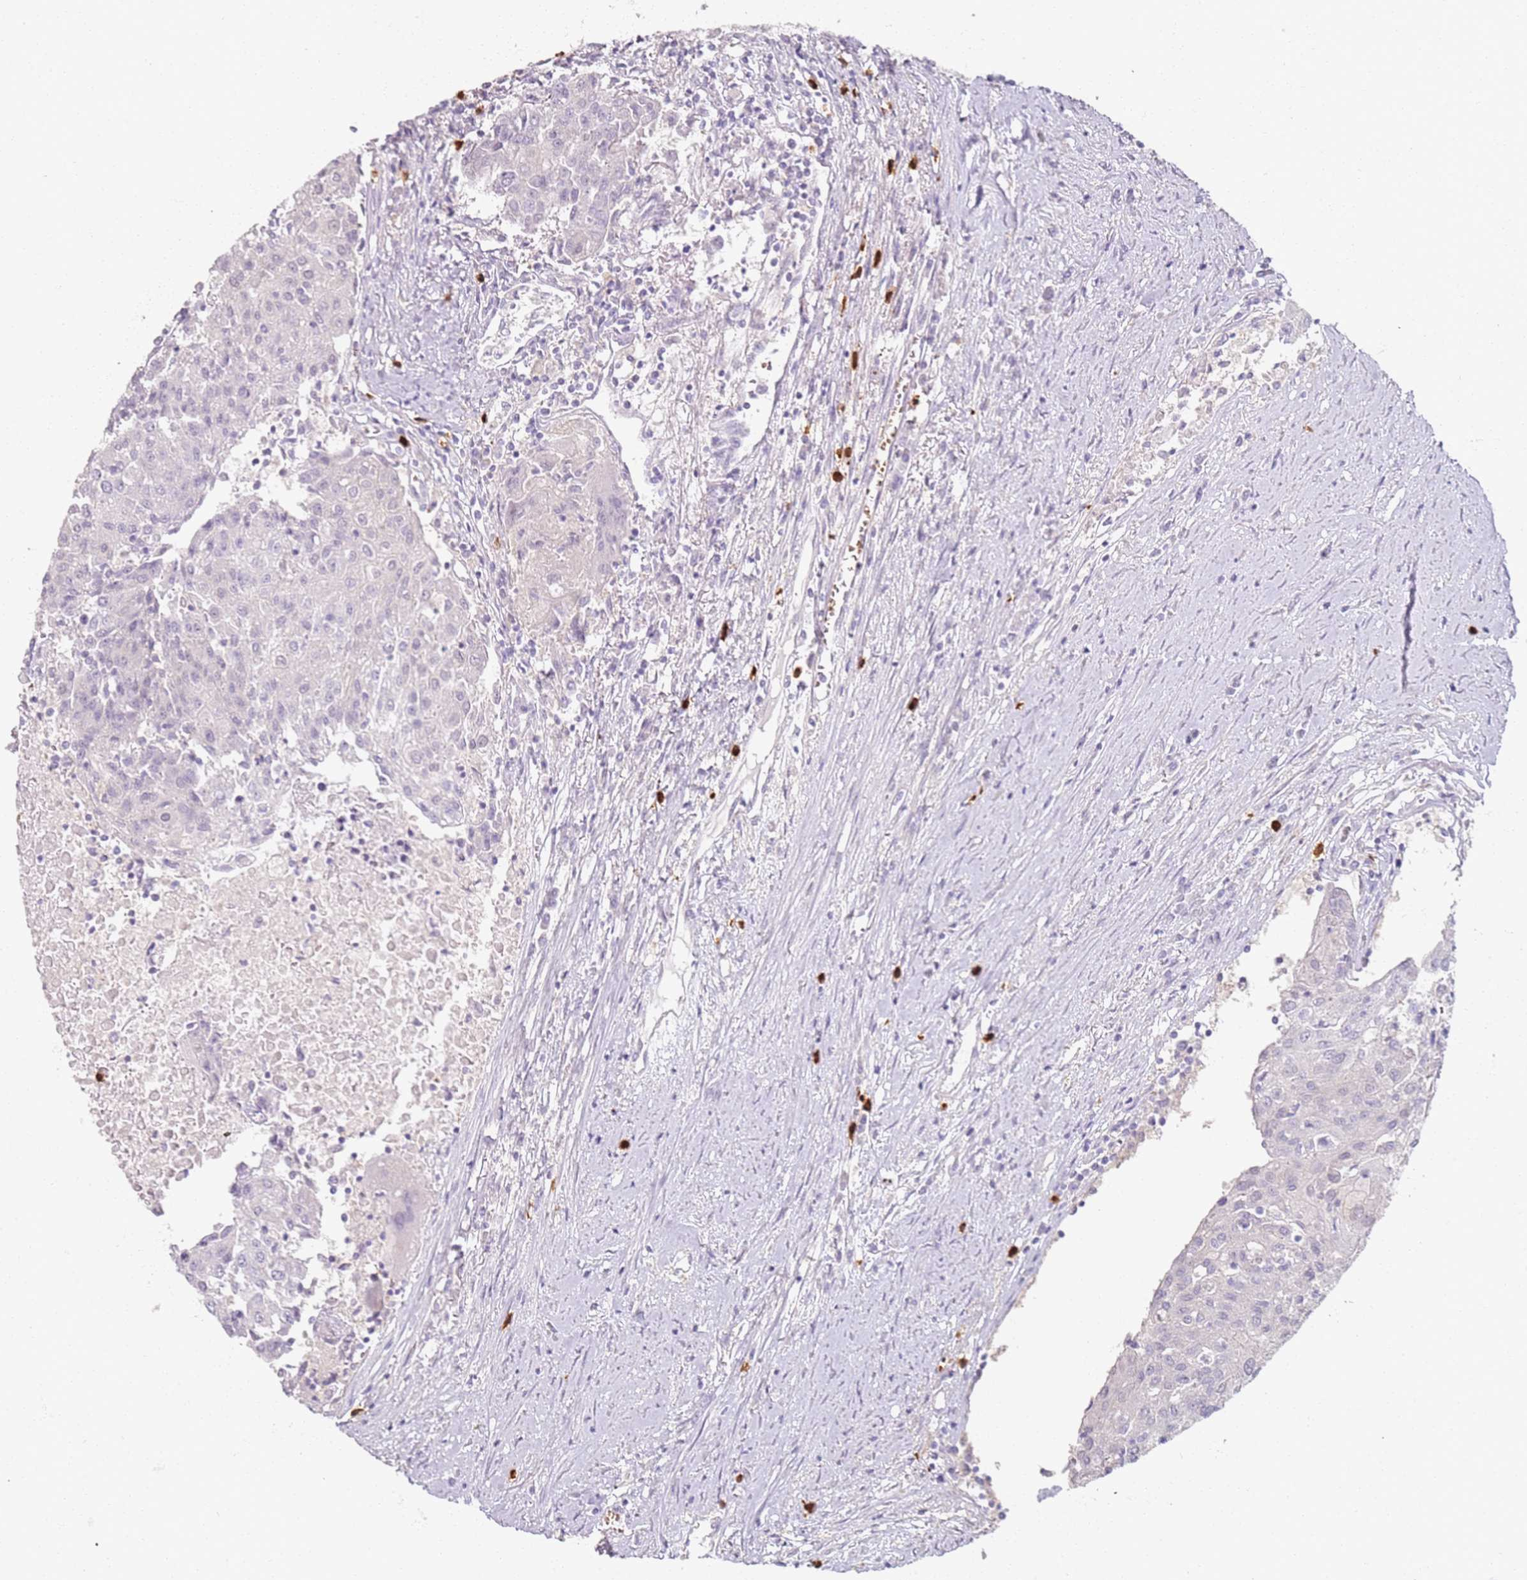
{"staining": {"intensity": "negative", "quantity": "none", "location": "none"}, "tissue": "urothelial cancer", "cell_type": "Tumor cells", "image_type": "cancer", "snomed": [{"axis": "morphology", "description": "Urothelial carcinoma, High grade"}, {"axis": "topography", "description": "Urinary bladder"}], "caption": "This image is of high-grade urothelial carcinoma stained with IHC to label a protein in brown with the nuclei are counter-stained blue. There is no positivity in tumor cells.", "gene": "CD40LG", "patient": {"sex": "female", "age": 85}}